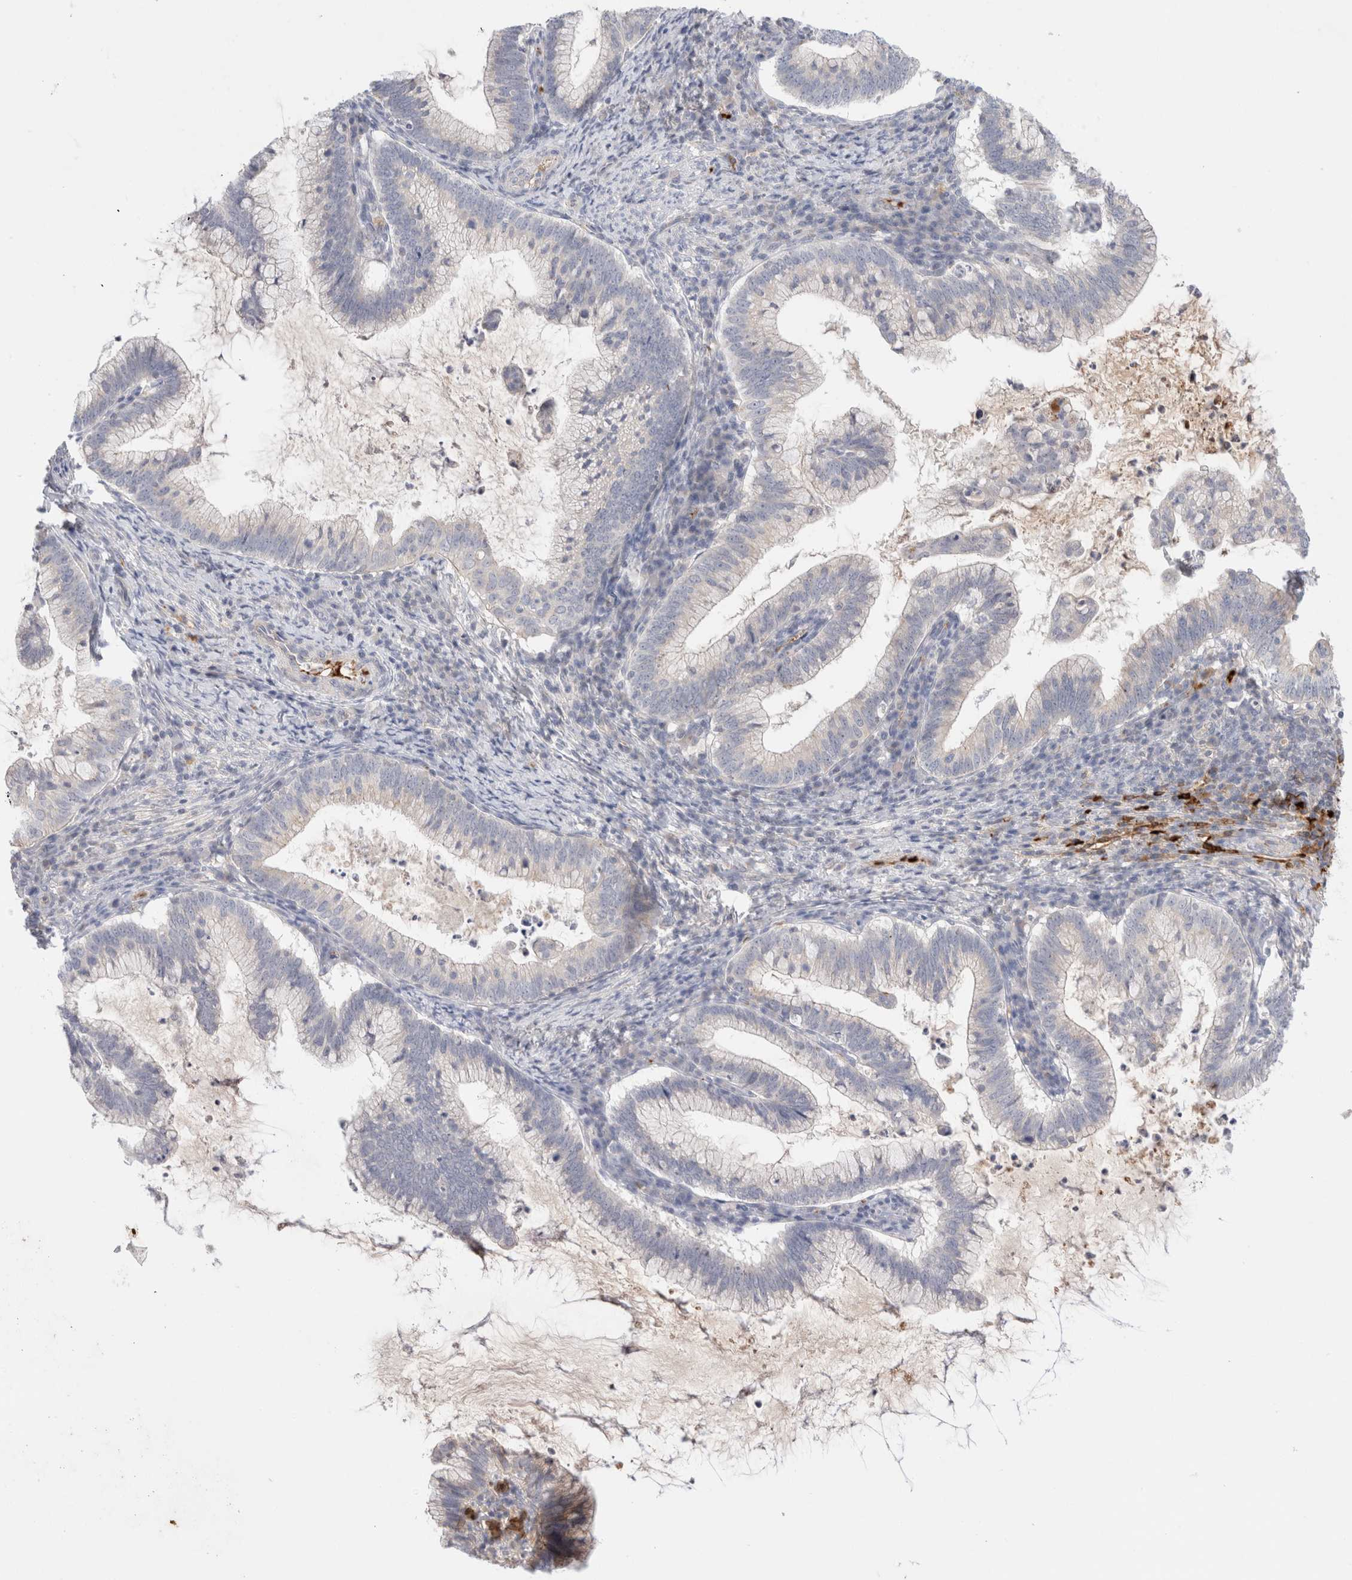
{"staining": {"intensity": "negative", "quantity": "none", "location": "none"}, "tissue": "cervical cancer", "cell_type": "Tumor cells", "image_type": "cancer", "snomed": [{"axis": "morphology", "description": "Adenocarcinoma, NOS"}, {"axis": "topography", "description": "Cervix"}], "caption": "This is an immunohistochemistry (IHC) histopathology image of human adenocarcinoma (cervical). There is no expression in tumor cells.", "gene": "MST1", "patient": {"sex": "female", "age": 36}}